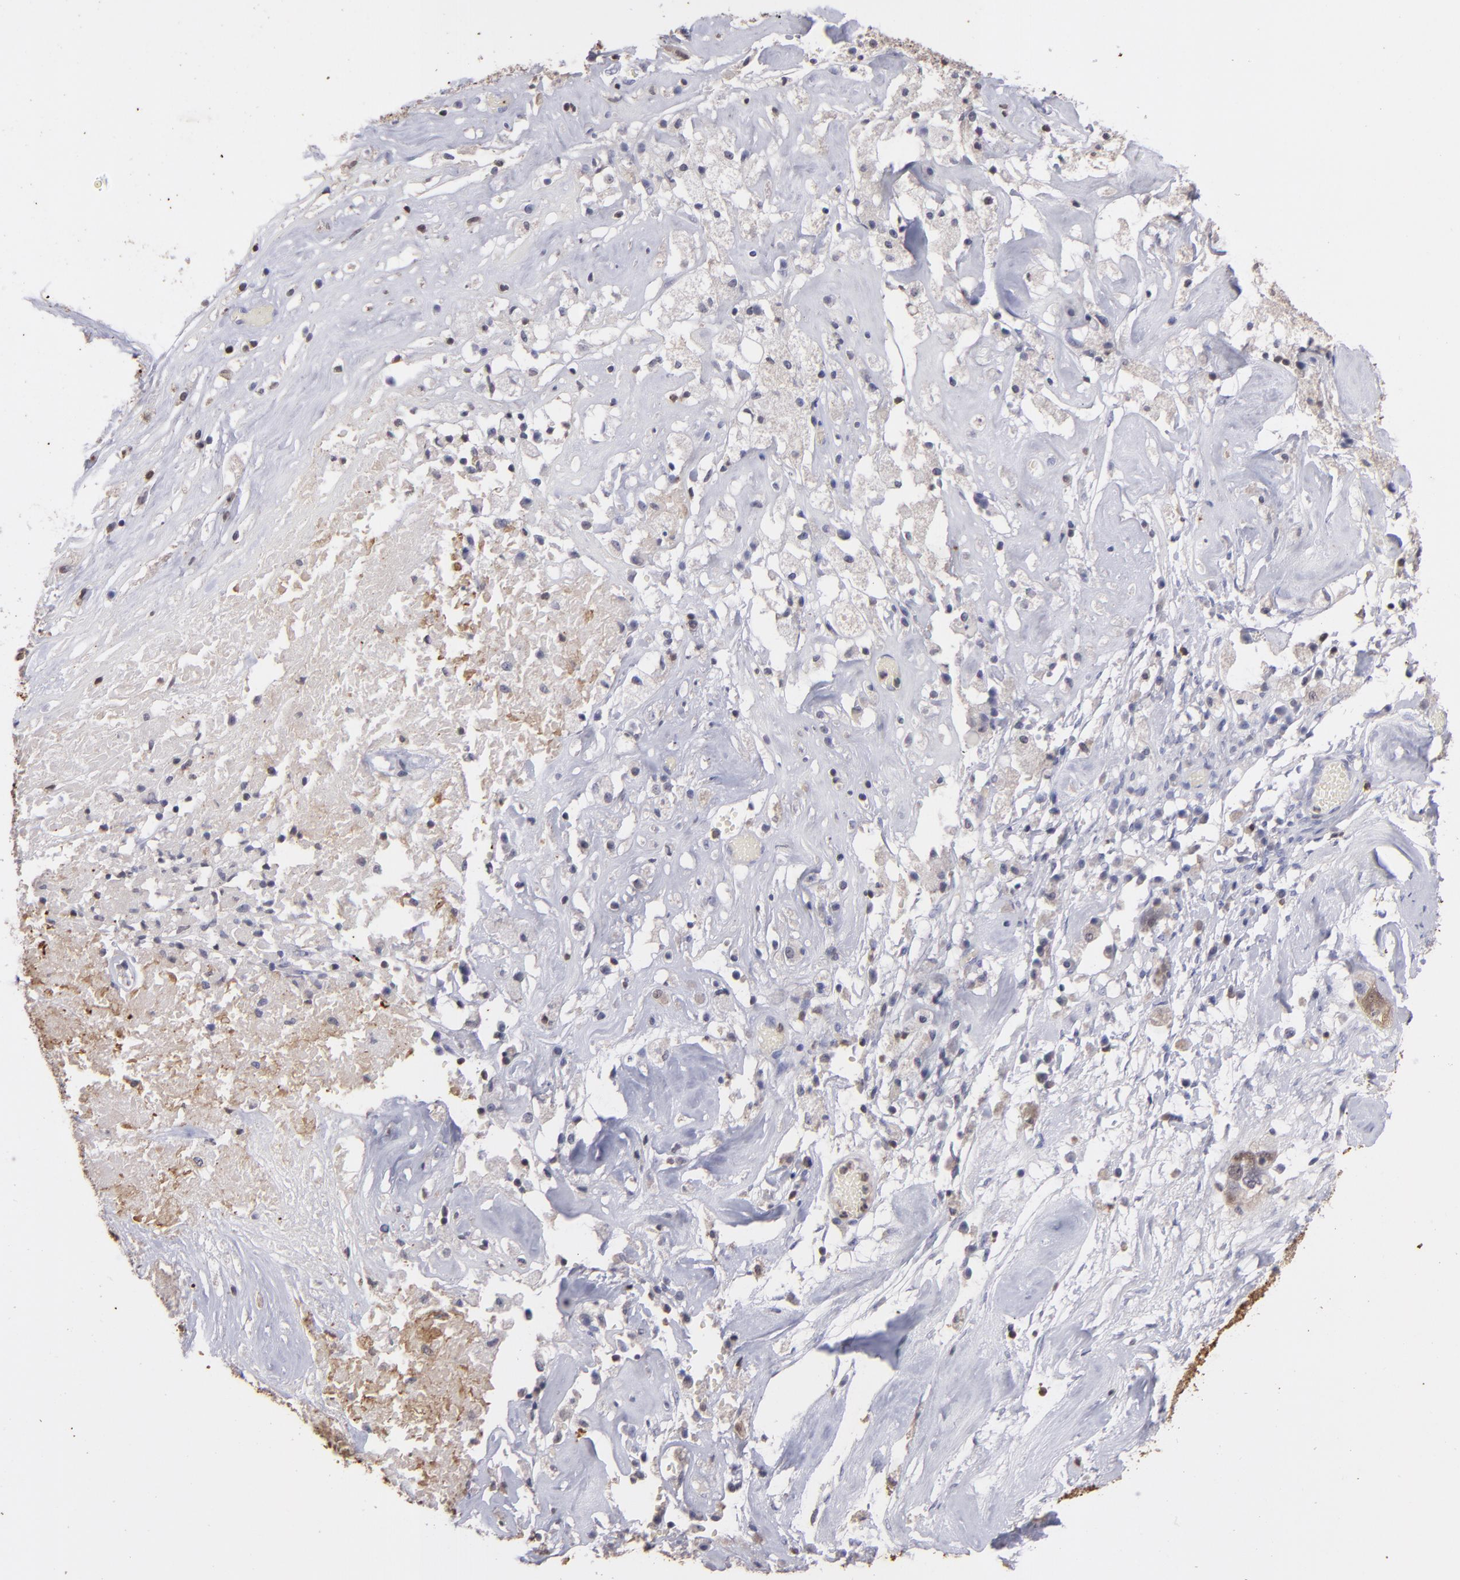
{"staining": {"intensity": "moderate", "quantity": "<25%", "location": "cytoplasmic/membranous,nuclear"}, "tissue": "ovarian cancer", "cell_type": "Tumor cells", "image_type": "cancer", "snomed": [{"axis": "morphology", "description": "Normal tissue, NOS"}, {"axis": "morphology", "description": "Cystadenocarcinoma, serous, NOS"}, {"axis": "topography", "description": "Ovary"}], "caption": "Human ovarian cancer (serous cystadenocarcinoma) stained for a protein (brown) demonstrates moderate cytoplasmic/membranous and nuclear positive positivity in approximately <25% of tumor cells.", "gene": "S100A2", "patient": {"sex": "female", "age": 62}}